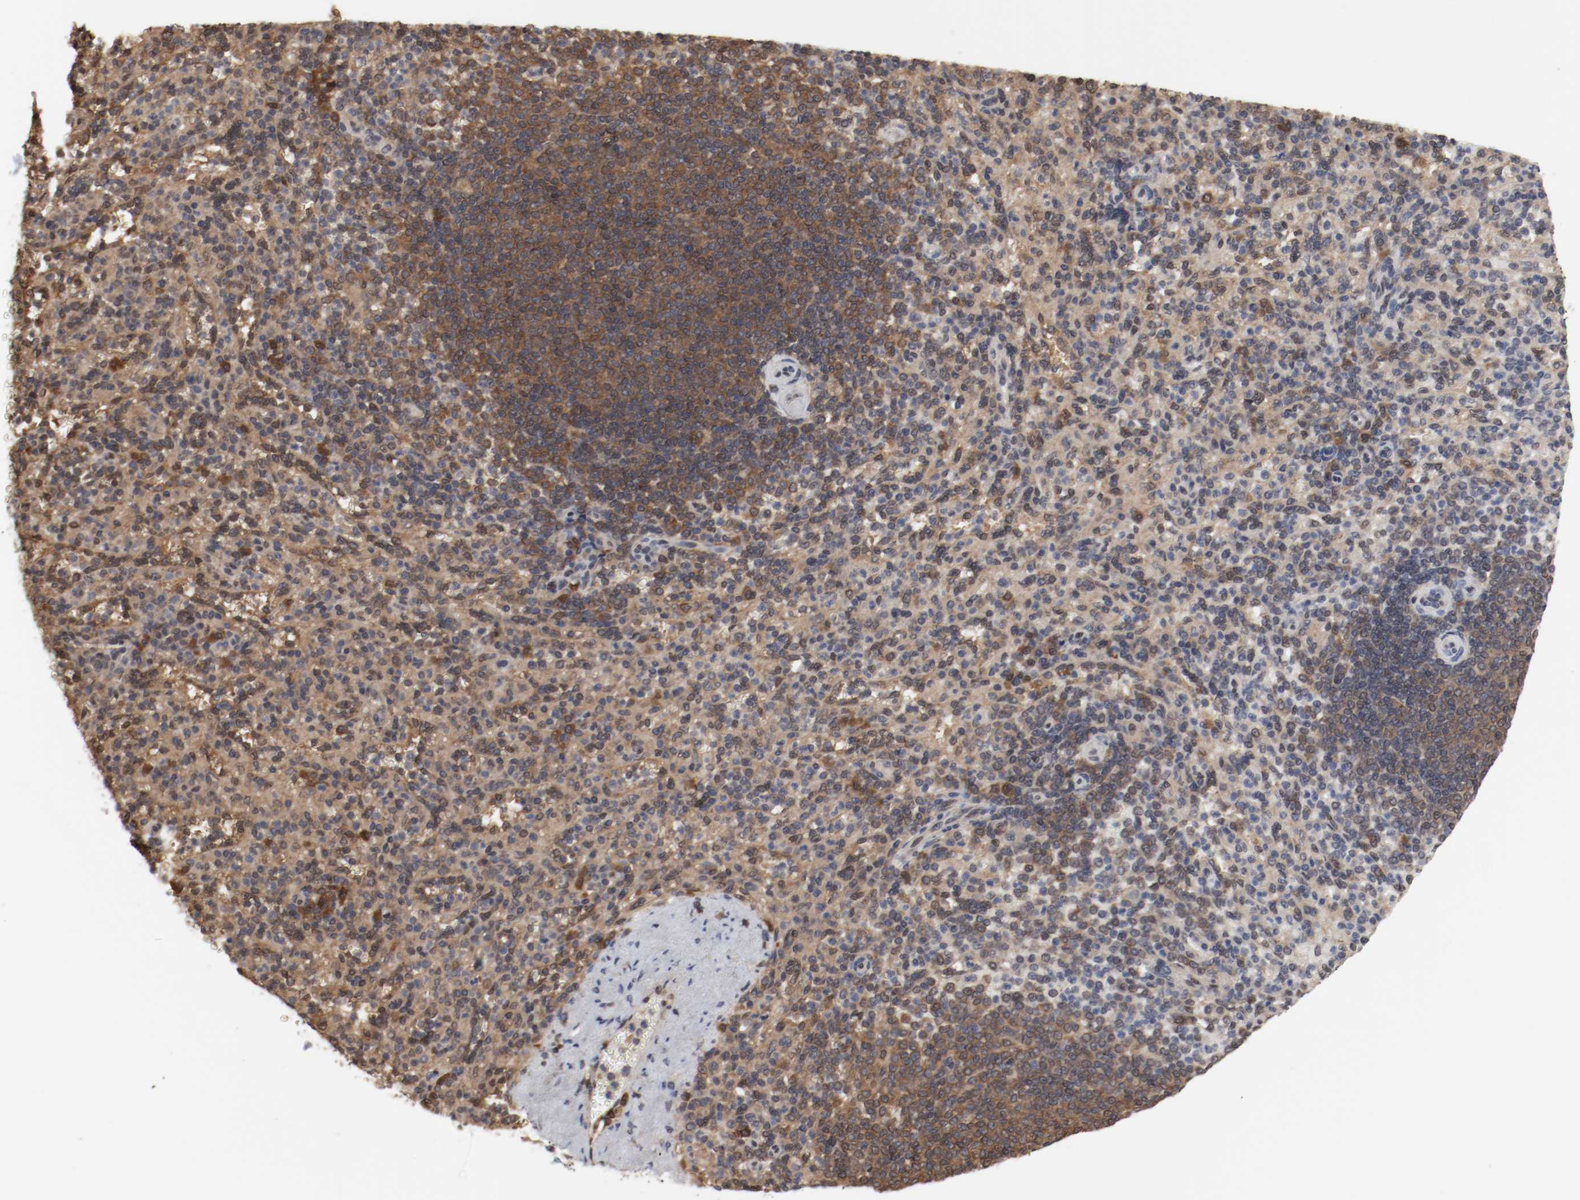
{"staining": {"intensity": "moderate", "quantity": "25%-75%", "location": "cytoplasmic/membranous,nuclear"}, "tissue": "spleen", "cell_type": "Cells in red pulp", "image_type": "normal", "snomed": [{"axis": "morphology", "description": "Normal tissue, NOS"}, {"axis": "topography", "description": "Spleen"}], "caption": "Brown immunohistochemical staining in benign spleen reveals moderate cytoplasmic/membranous,nuclear staining in approximately 25%-75% of cells in red pulp.", "gene": "AFG3L2", "patient": {"sex": "female", "age": 74}}